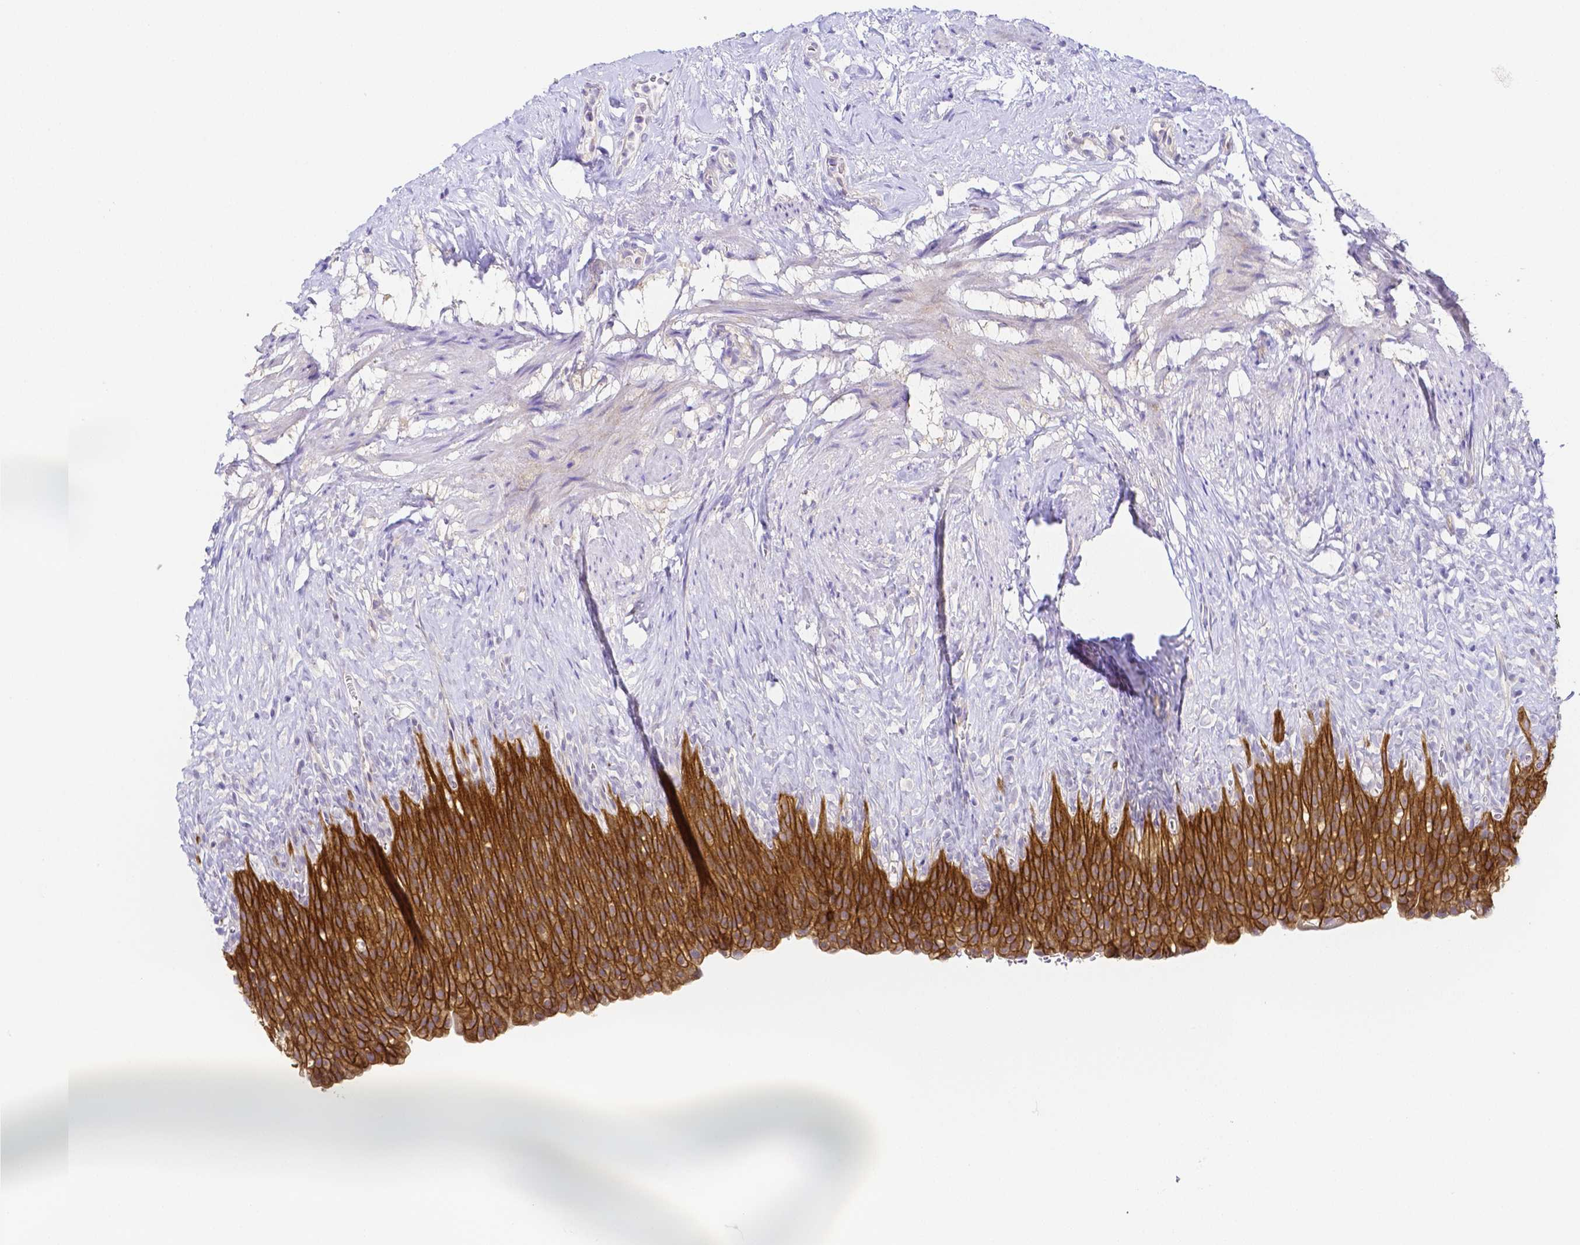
{"staining": {"intensity": "strong", "quantity": ">75%", "location": "cytoplasmic/membranous"}, "tissue": "urinary bladder", "cell_type": "Urothelial cells", "image_type": "normal", "snomed": [{"axis": "morphology", "description": "Normal tissue, NOS"}, {"axis": "topography", "description": "Urinary bladder"}, {"axis": "topography", "description": "Prostate"}], "caption": "A histopathology image showing strong cytoplasmic/membranous staining in about >75% of urothelial cells in unremarkable urinary bladder, as visualized by brown immunohistochemical staining.", "gene": "PKP3", "patient": {"sex": "male", "age": 76}}